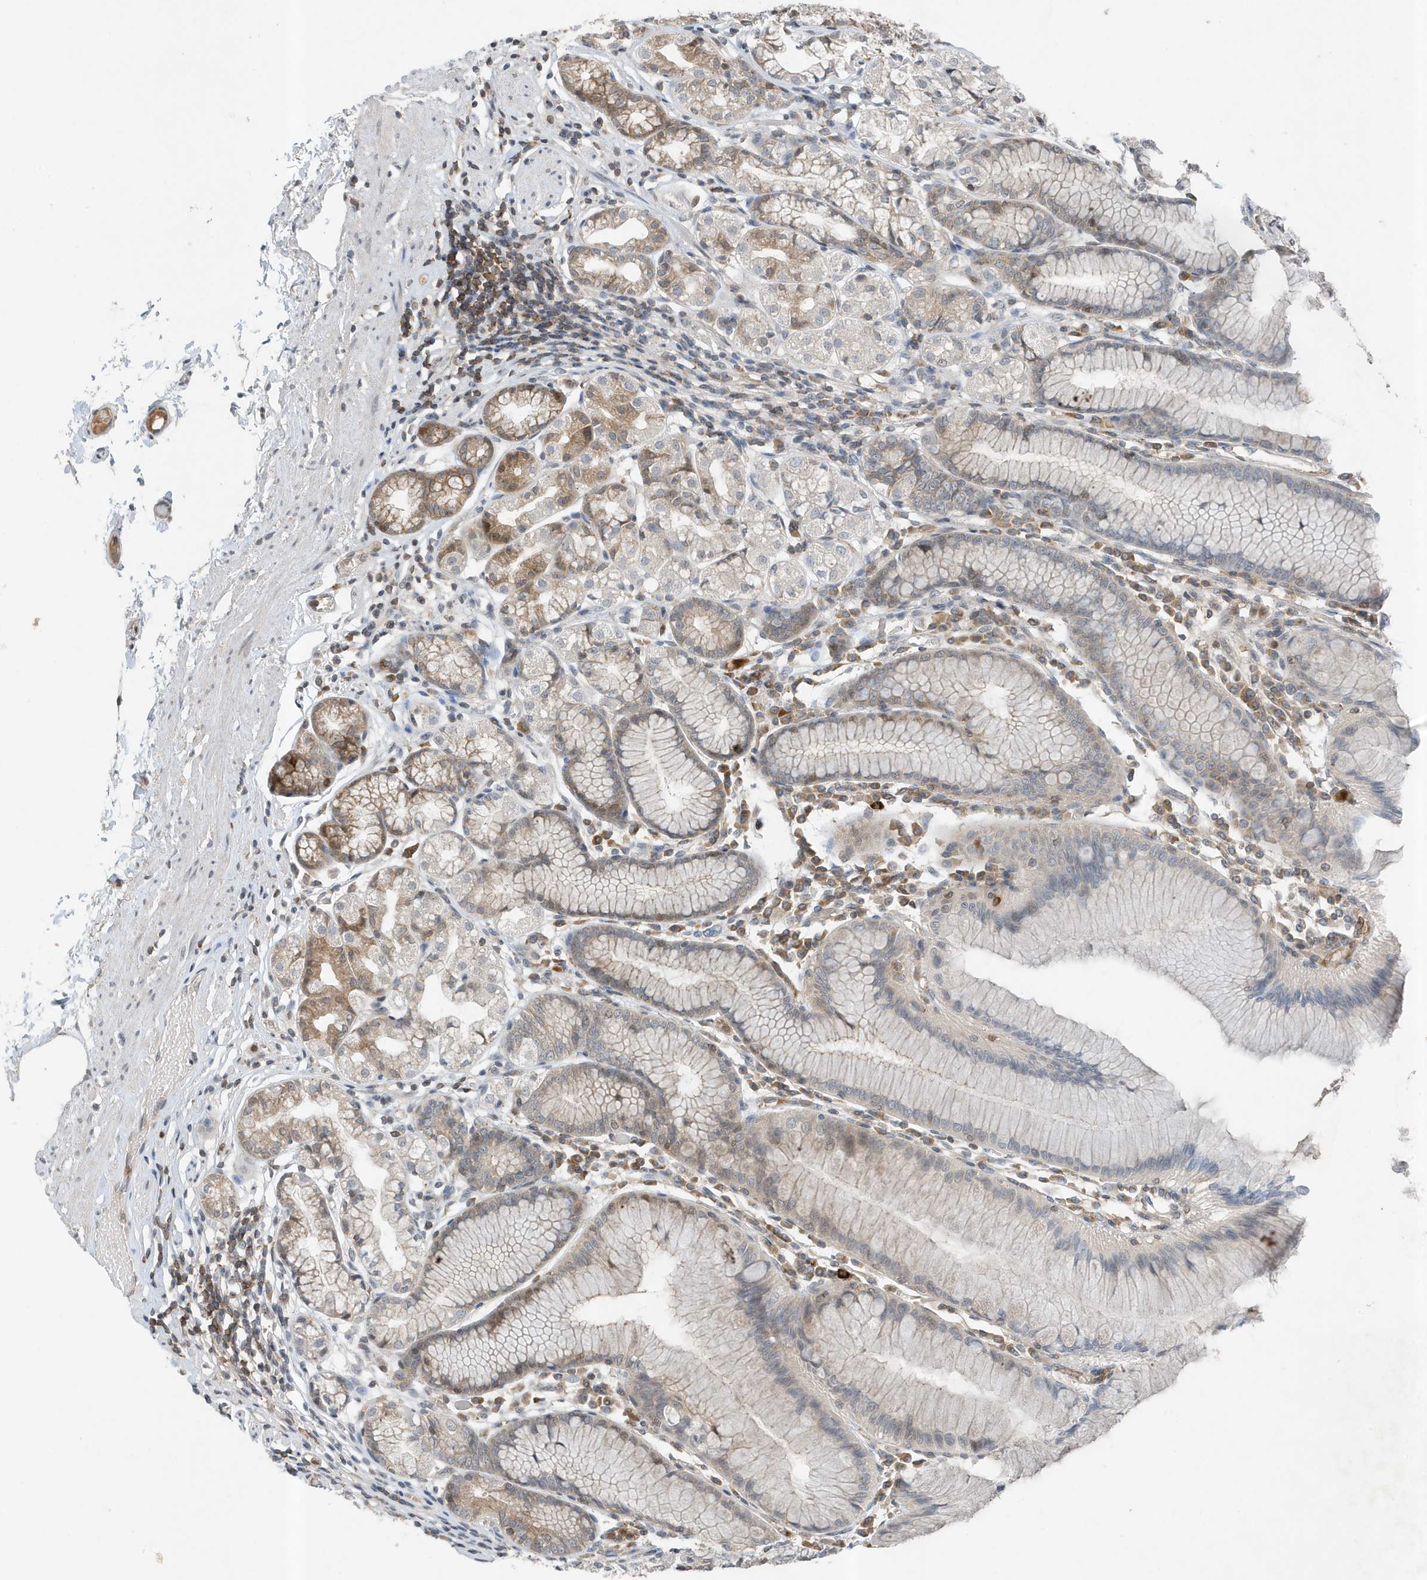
{"staining": {"intensity": "moderate", "quantity": "25%-75%", "location": "cytoplasmic/membranous"}, "tissue": "stomach", "cell_type": "Glandular cells", "image_type": "normal", "snomed": [{"axis": "morphology", "description": "Normal tissue, NOS"}, {"axis": "topography", "description": "Stomach"}], "caption": "Immunohistochemistry (IHC) histopathology image of benign stomach: human stomach stained using IHC displays medium levels of moderate protein expression localized specifically in the cytoplasmic/membranous of glandular cells, appearing as a cytoplasmic/membranous brown color.", "gene": "MAST3", "patient": {"sex": "female", "age": 57}}